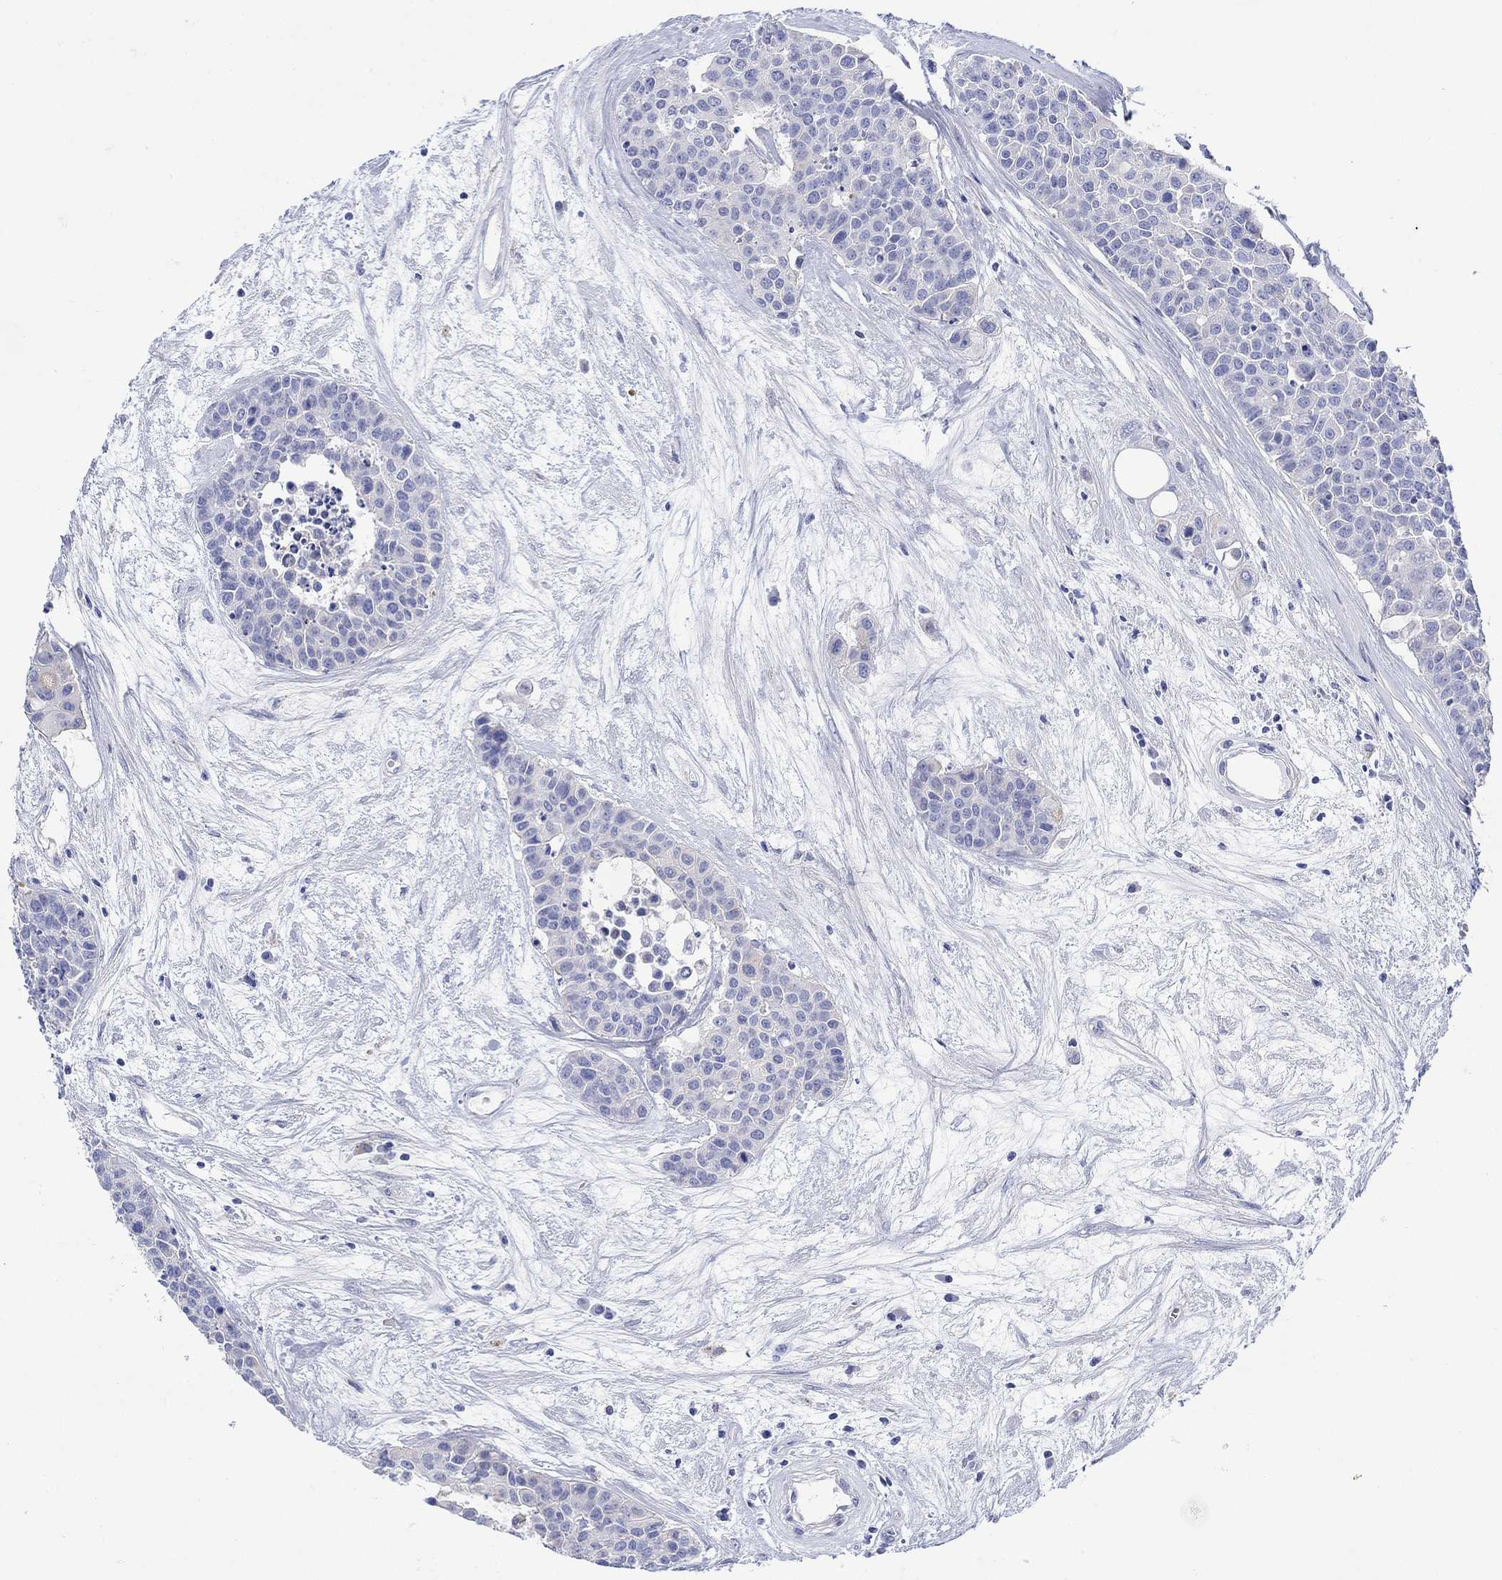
{"staining": {"intensity": "negative", "quantity": "none", "location": "none"}, "tissue": "carcinoid", "cell_type": "Tumor cells", "image_type": "cancer", "snomed": [{"axis": "morphology", "description": "Carcinoid, malignant, NOS"}, {"axis": "topography", "description": "Colon"}], "caption": "Tumor cells are negative for protein expression in human carcinoid. (Stains: DAB (3,3'-diaminobenzidine) immunohistochemistry (IHC) with hematoxylin counter stain, Microscopy: brightfield microscopy at high magnification).", "gene": "ANKMY1", "patient": {"sex": "male", "age": 81}}